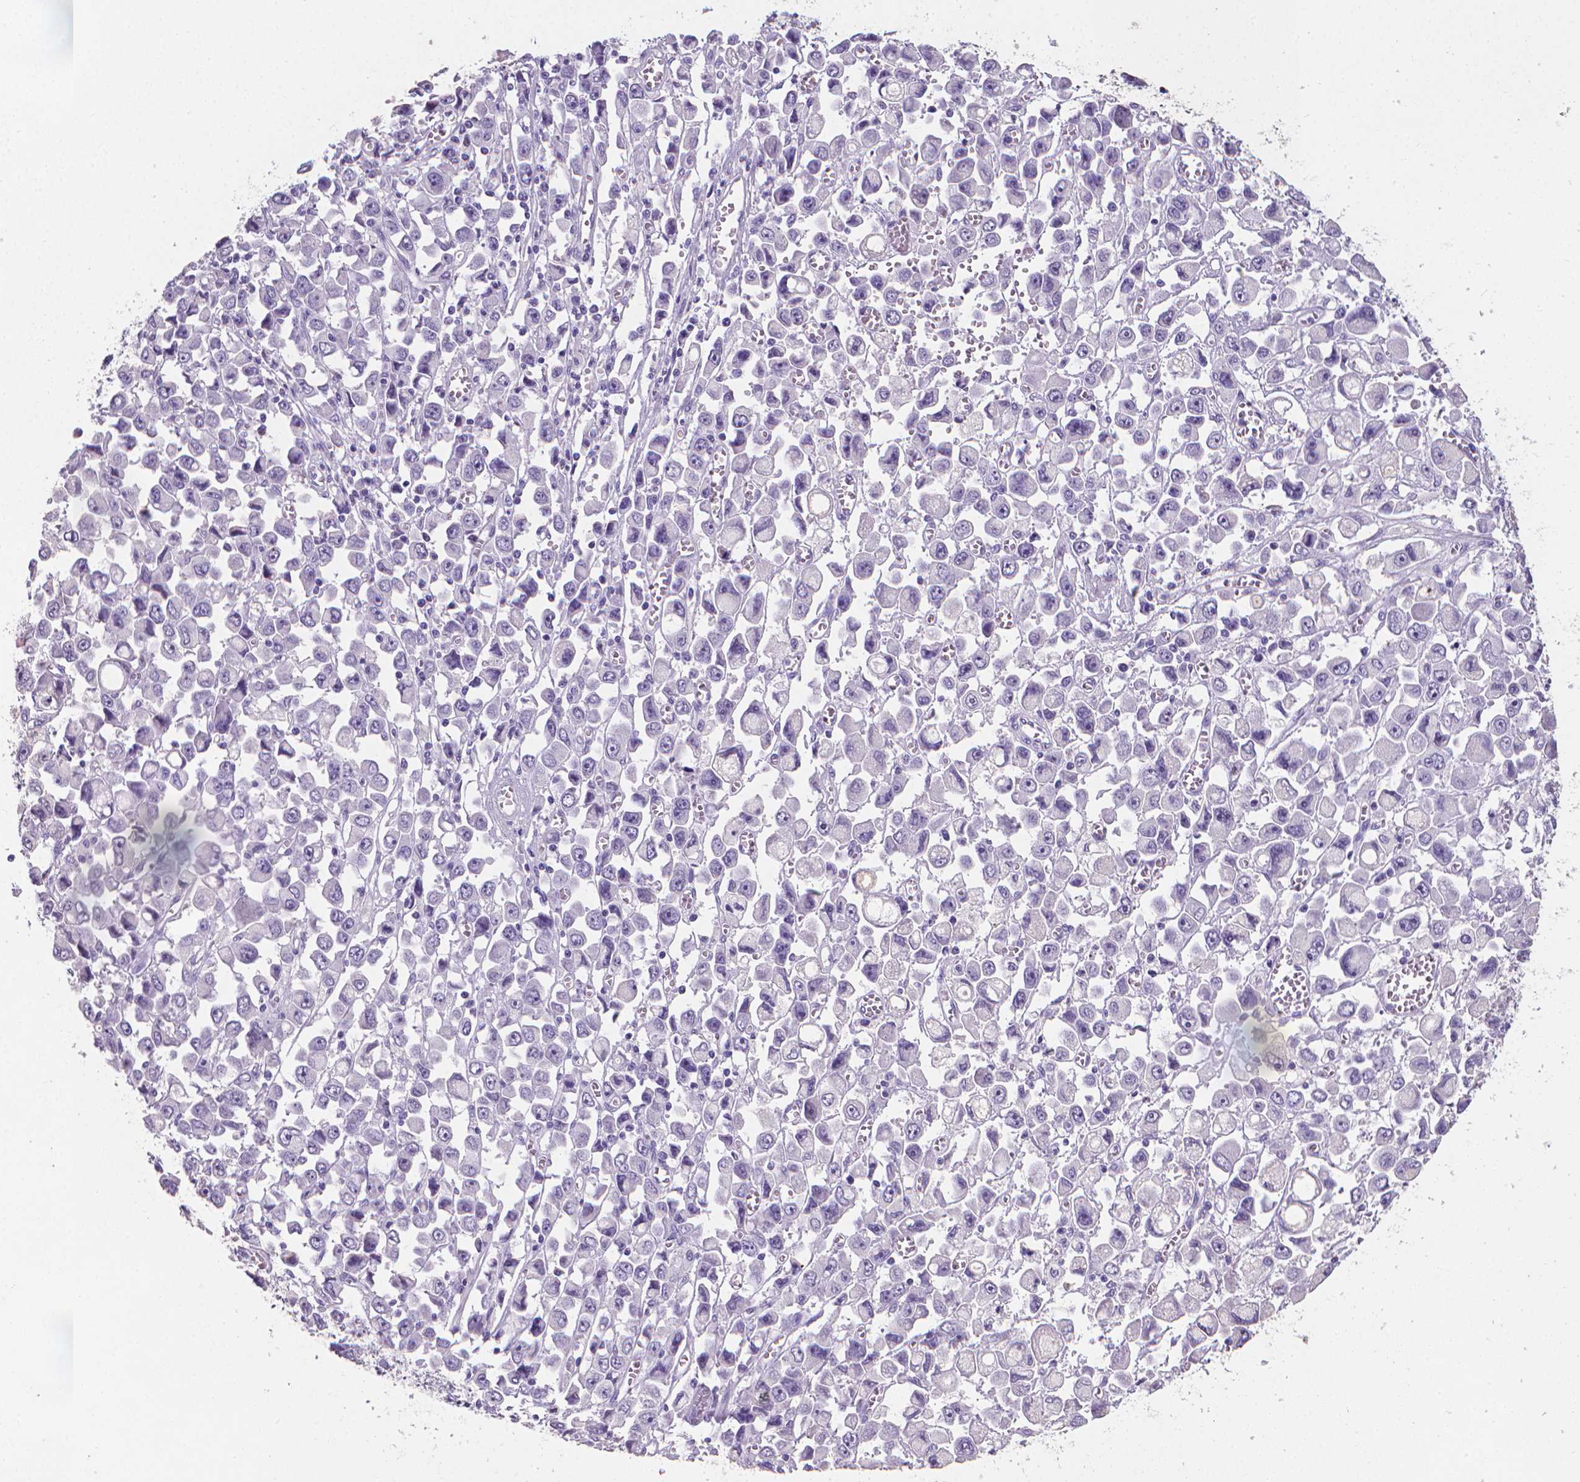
{"staining": {"intensity": "negative", "quantity": "none", "location": "none"}, "tissue": "stomach cancer", "cell_type": "Tumor cells", "image_type": "cancer", "snomed": [{"axis": "morphology", "description": "Adenocarcinoma, NOS"}, {"axis": "topography", "description": "Stomach, upper"}], "caption": "Immunohistochemistry (IHC) photomicrograph of neoplastic tissue: human stomach cancer stained with DAB (3,3'-diaminobenzidine) reveals no significant protein staining in tumor cells.", "gene": "XPNPEP2", "patient": {"sex": "male", "age": 70}}